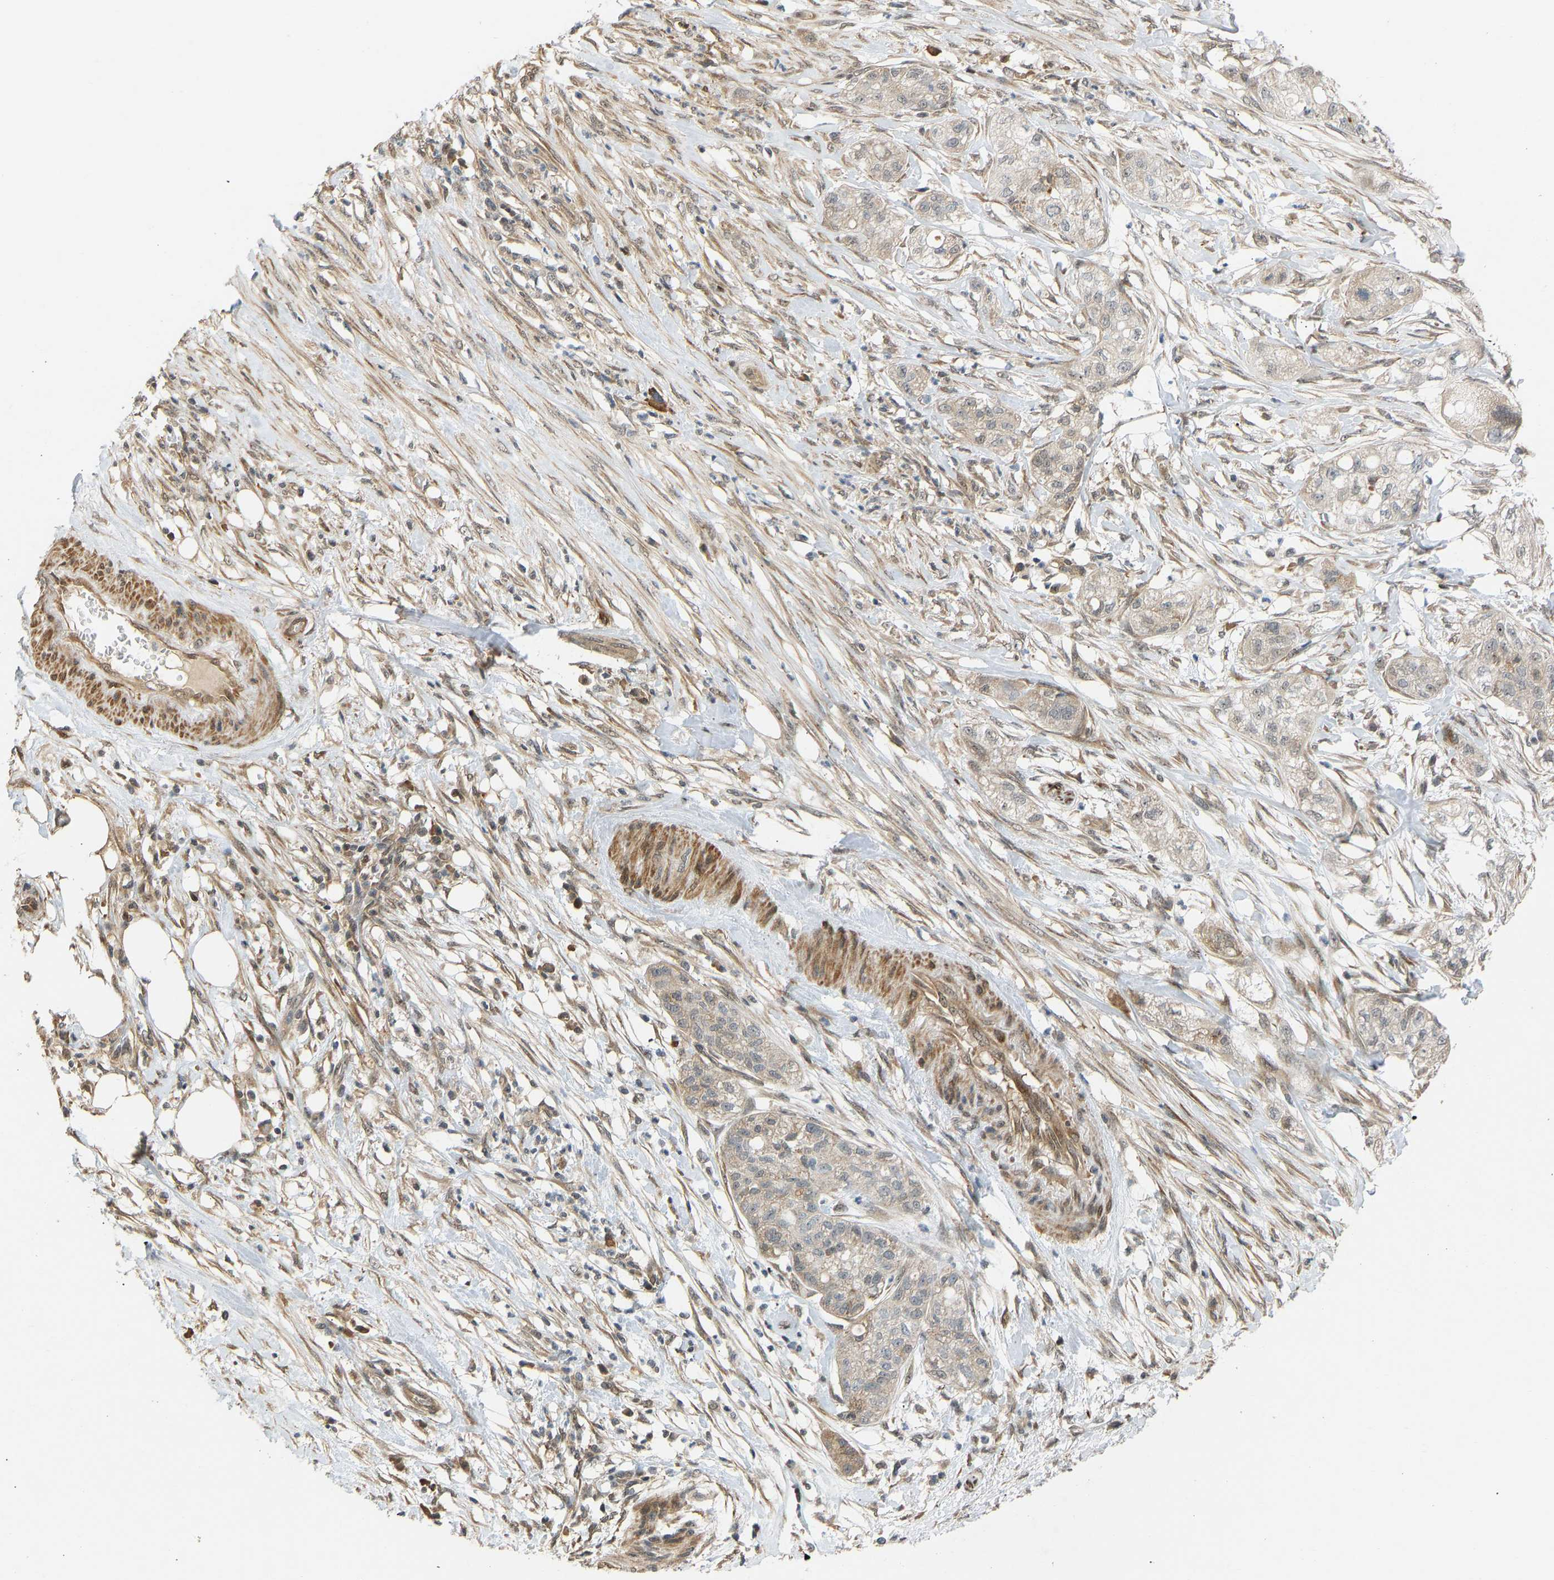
{"staining": {"intensity": "weak", "quantity": ">75%", "location": "cytoplasmic/membranous"}, "tissue": "pancreatic cancer", "cell_type": "Tumor cells", "image_type": "cancer", "snomed": [{"axis": "morphology", "description": "Adenocarcinoma, NOS"}, {"axis": "topography", "description": "Pancreas"}], "caption": "About >75% of tumor cells in human pancreatic adenocarcinoma show weak cytoplasmic/membranous protein positivity as visualized by brown immunohistochemical staining.", "gene": "BAG1", "patient": {"sex": "female", "age": 78}}